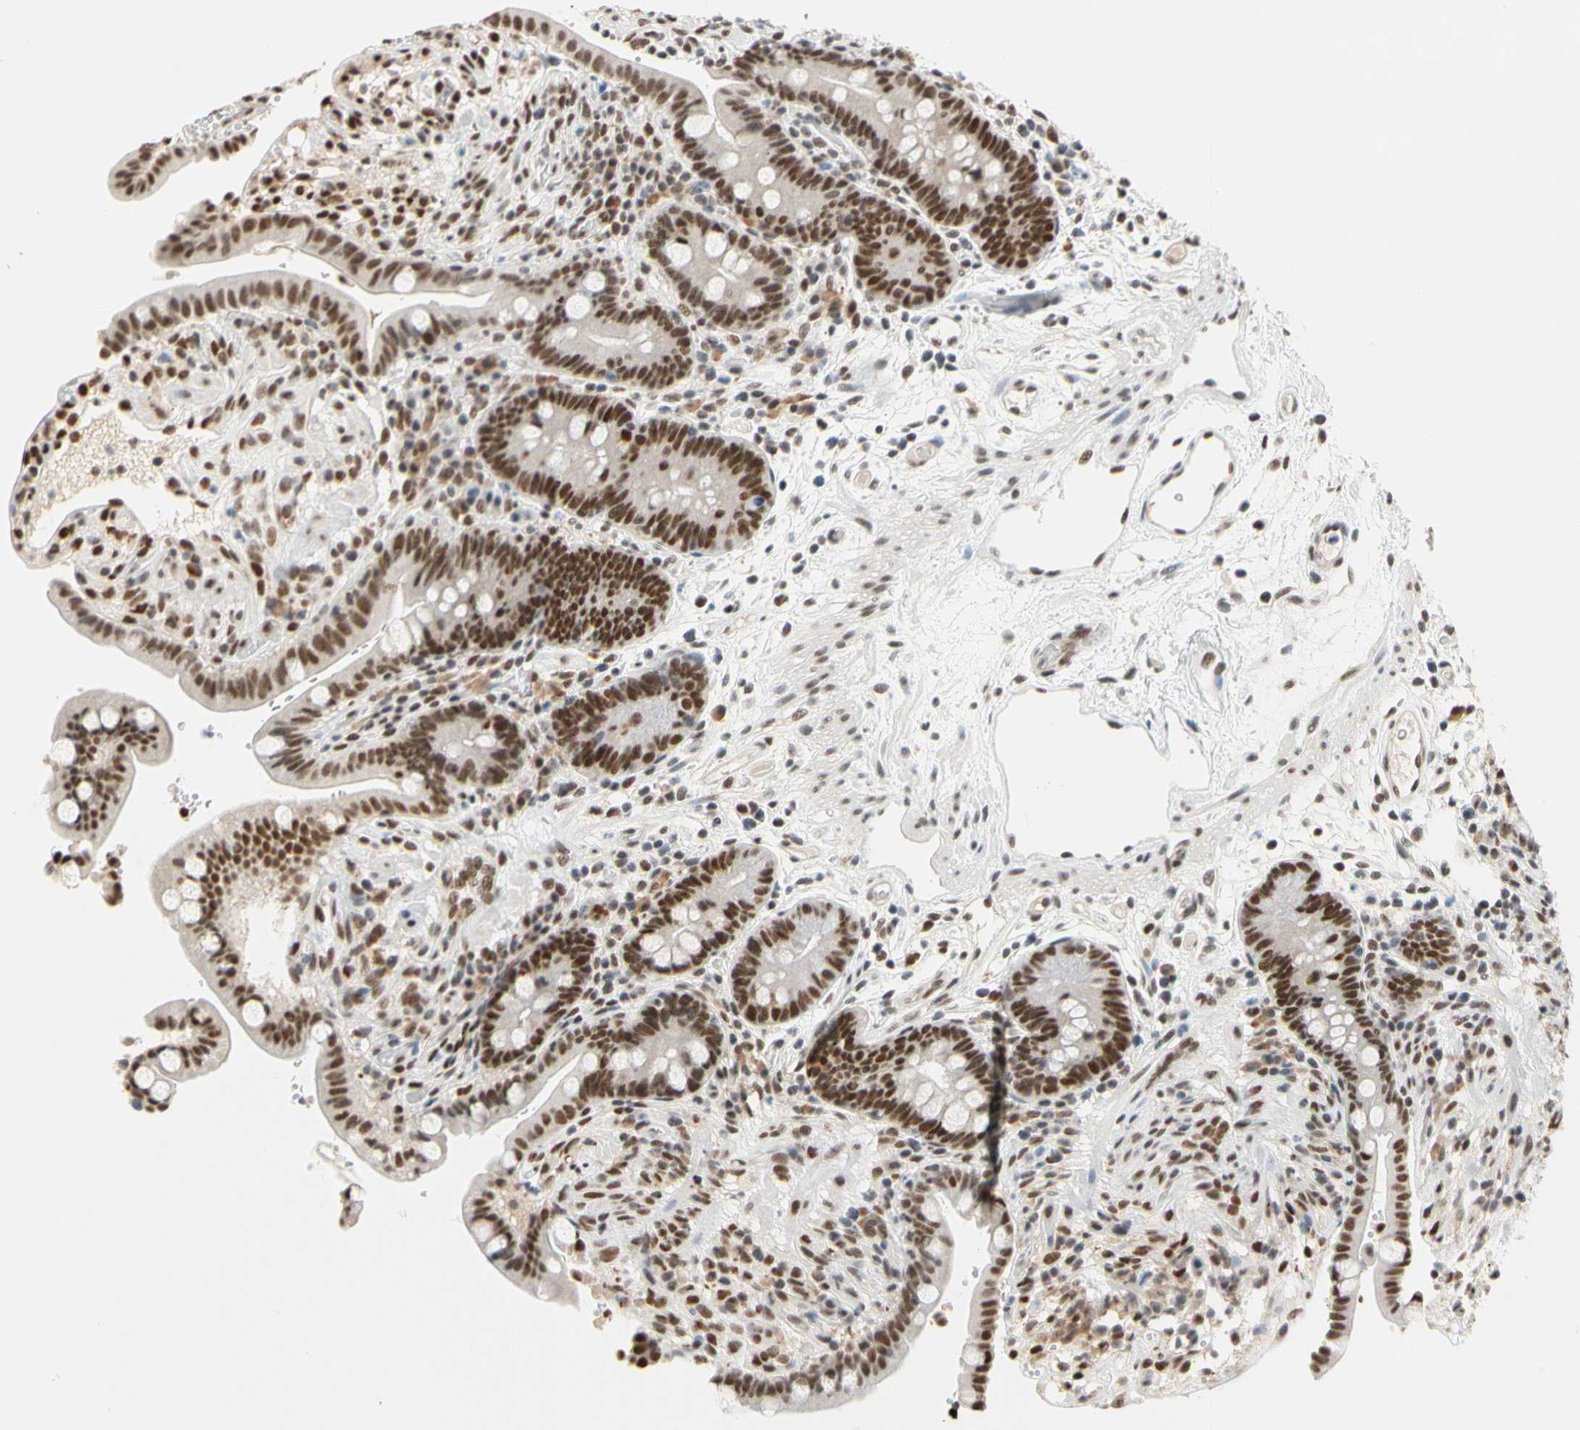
{"staining": {"intensity": "strong", "quantity": ">75%", "location": "nuclear"}, "tissue": "colon", "cell_type": "Endothelial cells", "image_type": "normal", "snomed": [{"axis": "morphology", "description": "Normal tissue, NOS"}, {"axis": "topography", "description": "Colon"}], "caption": "The micrograph displays immunohistochemical staining of normal colon. There is strong nuclear expression is appreciated in about >75% of endothelial cells. Immunohistochemistry stains the protein in brown and the nuclei are stained blue.", "gene": "ZSCAN16", "patient": {"sex": "male", "age": 73}}